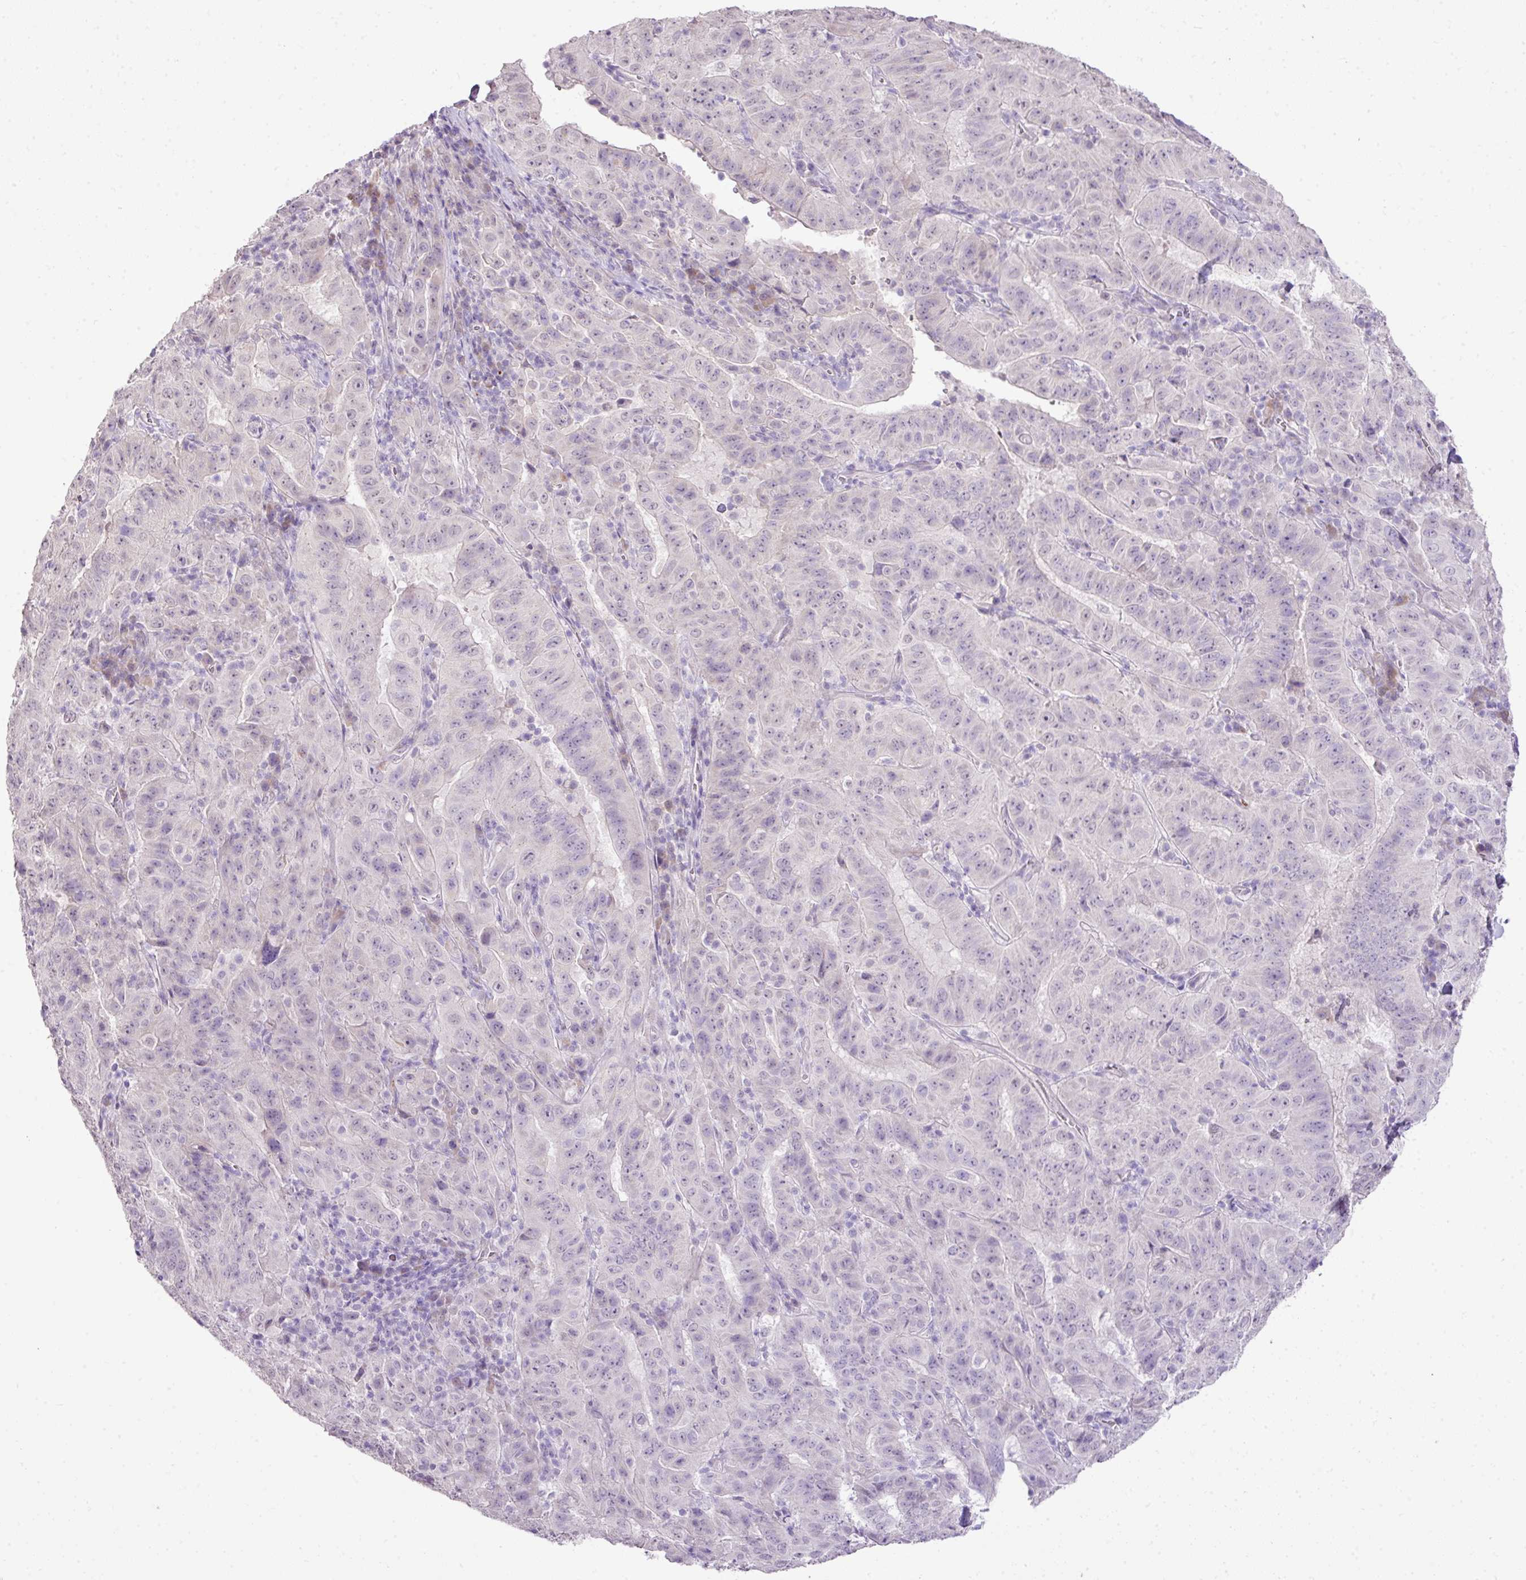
{"staining": {"intensity": "negative", "quantity": "none", "location": "none"}, "tissue": "pancreatic cancer", "cell_type": "Tumor cells", "image_type": "cancer", "snomed": [{"axis": "morphology", "description": "Adenocarcinoma, NOS"}, {"axis": "topography", "description": "Pancreas"}], "caption": "Immunohistochemical staining of human pancreatic cancer displays no significant expression in tumor cells.", "gene": "DIP2A", "patient": {"sex": "male", "age": 63}}